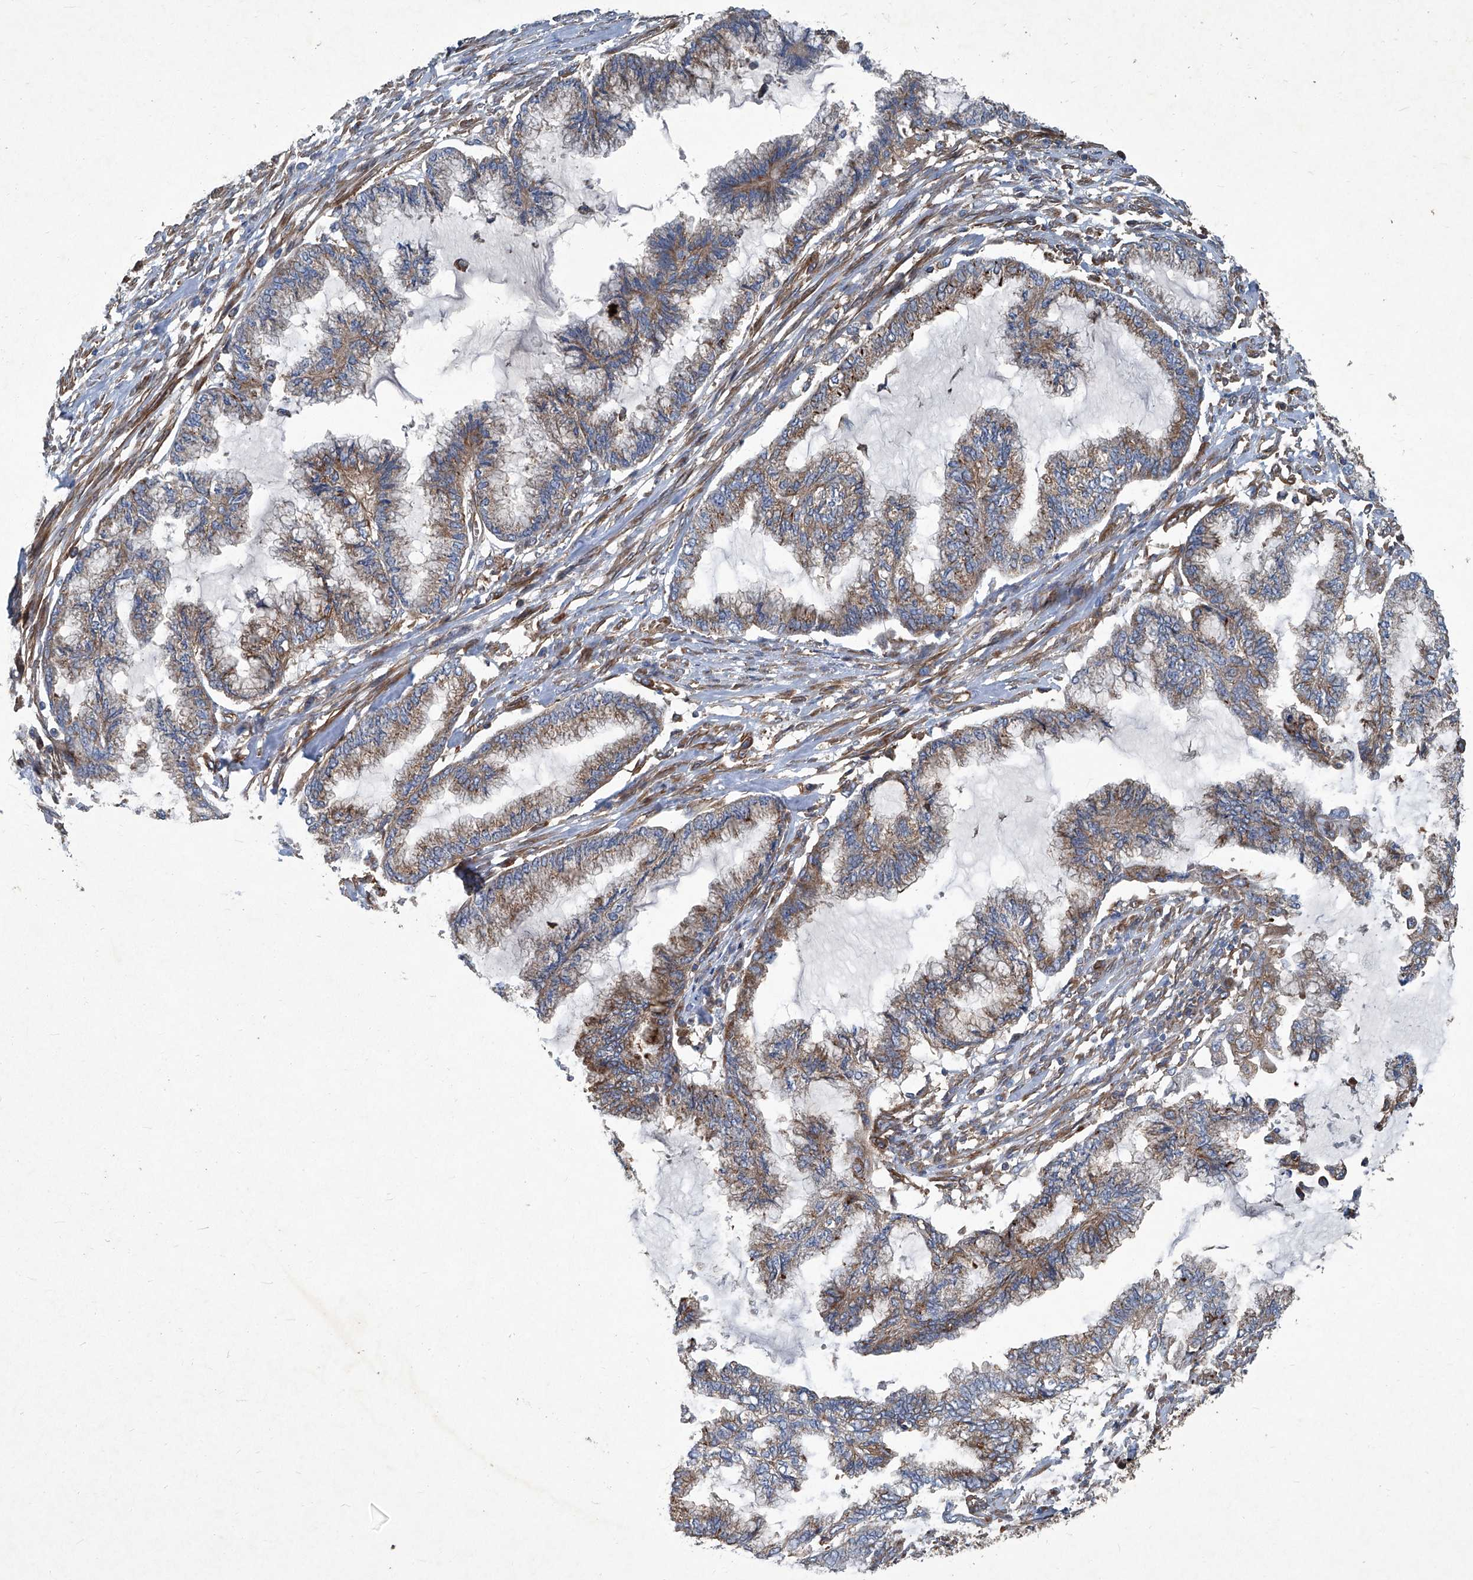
{"staining": {"intensity": "moderate", "quantity": ">75%", "location": "cytoplasmic/membranous"}, "tissue": "endometrial cancer", "cell_type": "Tumor cells", "image_type": "cancer", "snomed": [{"axis": "morphology", "description": "Adenocarcinoma, NOS"}, {"axis": "topography", "description": "Endometrium"}], "caption": "A high-resolution micrograph shows immunohistochemistry (IHC) staining of endometrial cancer, which demonstrates moderate cytoplasmic/membranous staining in about >75% of tumor cells.", "gene": "PIGH", "patient": {"sex": "female", "age": 86}}